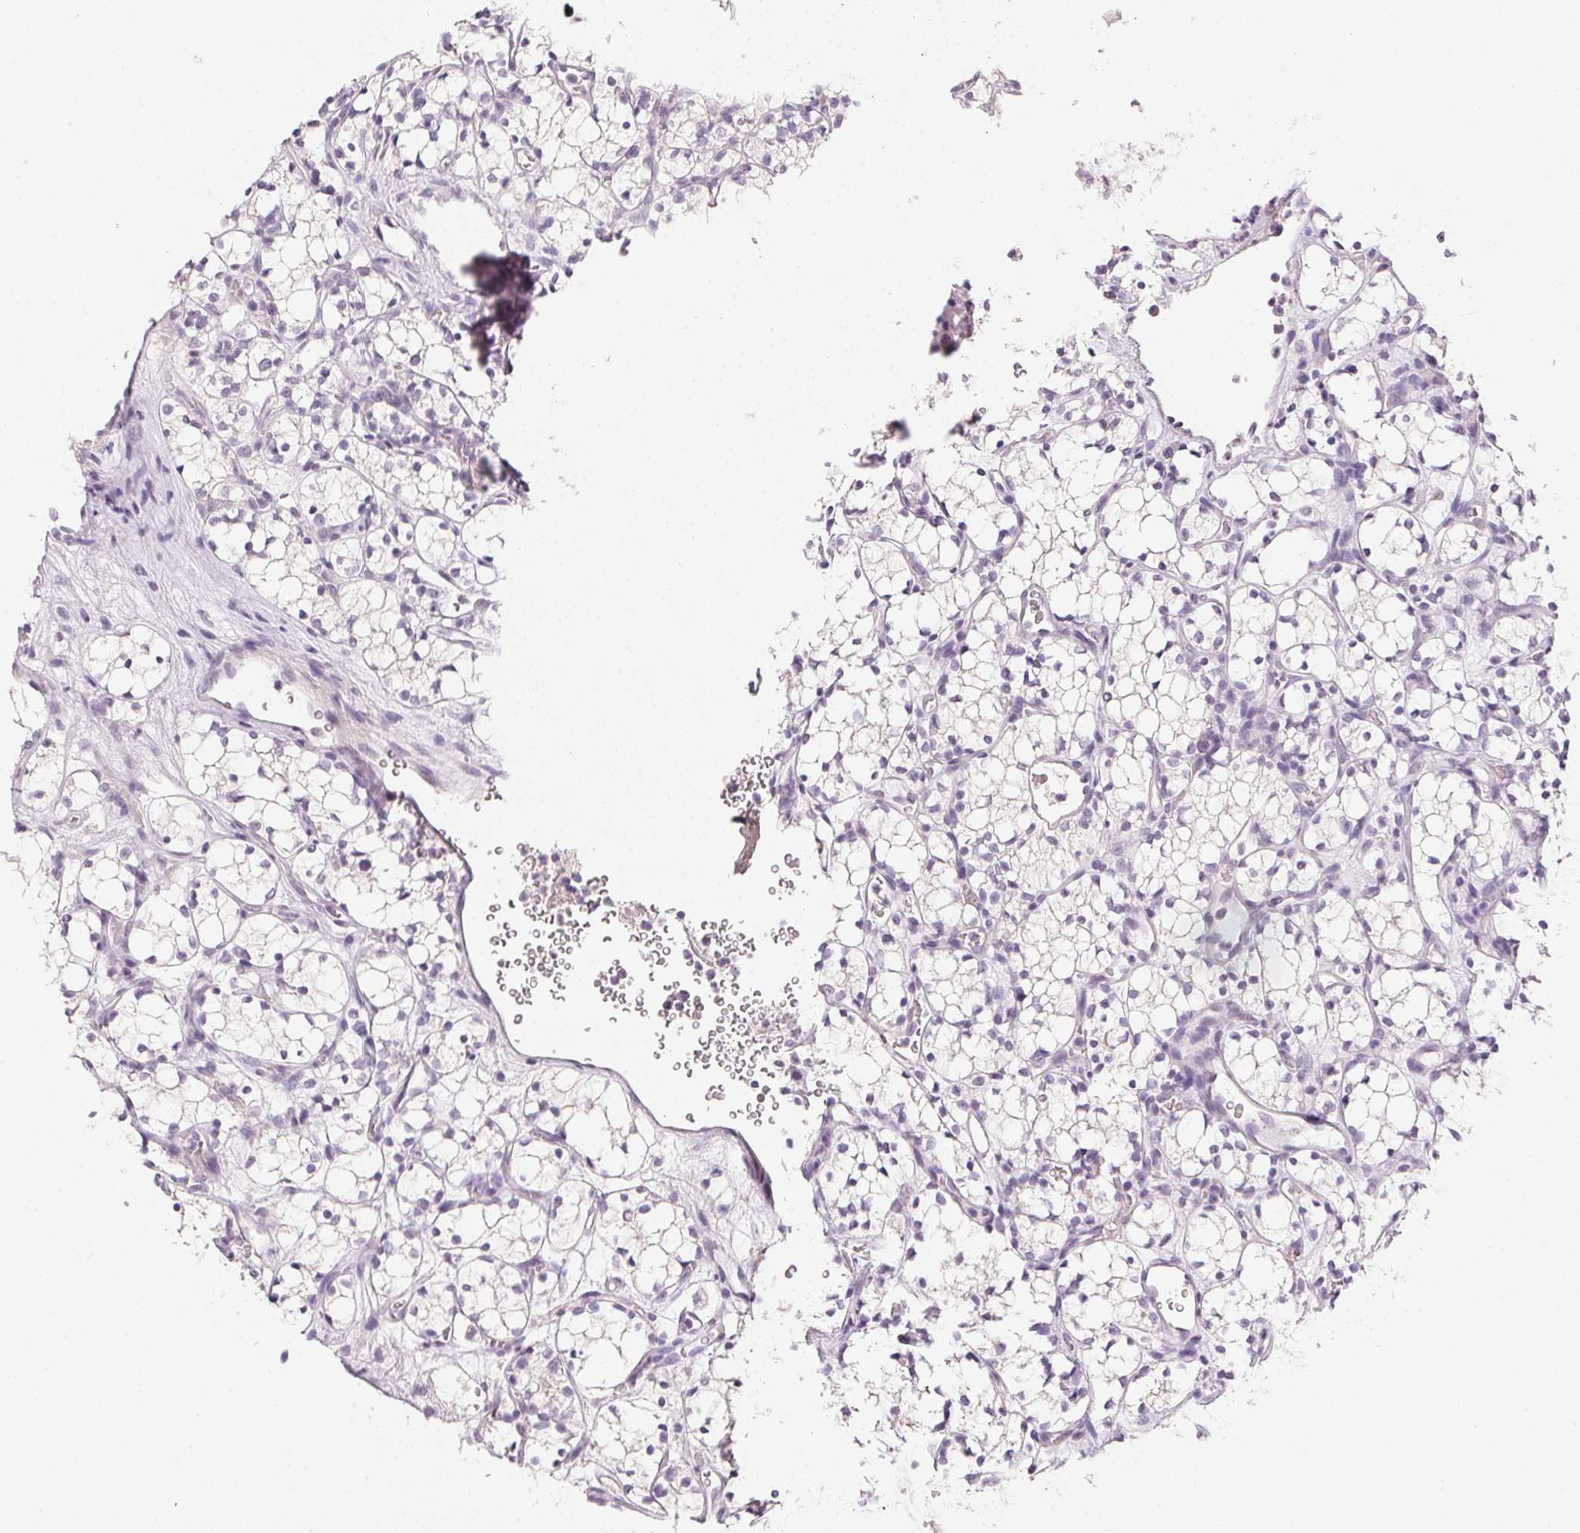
{"staining": {"intensity": "negative", "quantity": "none", "location": "none"}, "tissue": "renal cancer", "cell_type": "Tumor cells", "image_type": "cancer", "snomed": [{"axis": "morphology", "description": "Adenocarcinoma, NOS"}, {"axis": "topography", "description": "Kidney"}], "caption": "The photomicrograph demonstrates no staining of tumor cells in renal cancer (adenocarcinoma). (Immunohistochemistry (ihc), brightfield microscopy, high magnification).", "gene": "PPY", "patient": {"sex": "female", "age": 69}}